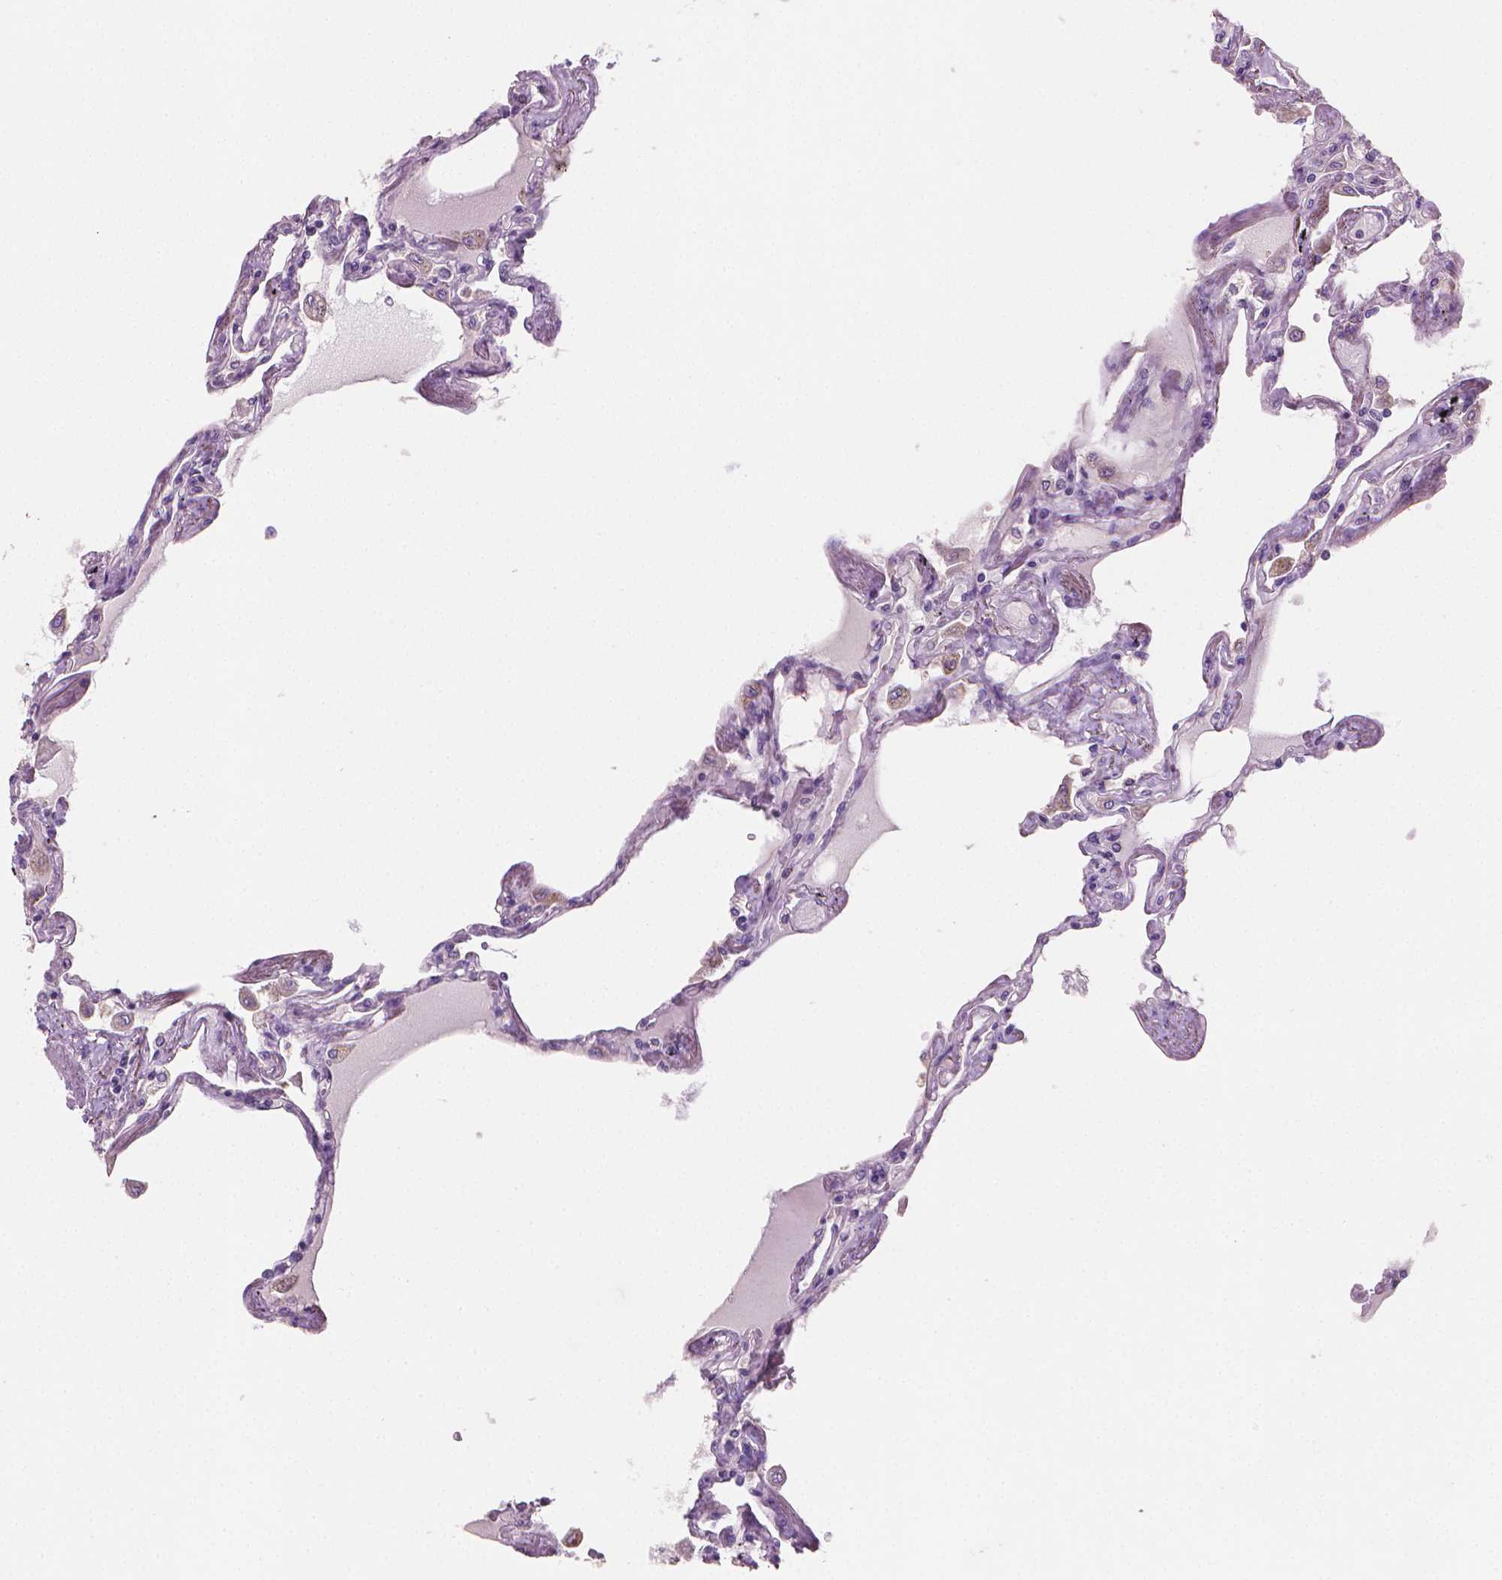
{"staining": {"intensity": "negative", "quantity": "none", "location": "none"}, "tissue": "lung", "cell_type": "Alveolar cells", "image_type": "normal", "snomed": [{"axis": "morphology", "description": "Normal tissue, NOS"}, {"axis": "morphology", "description": "Adenocarcinoma, NOS"}, {"axis": "topography", "description": "Cartilage tissue"}, {"axis": "topography", "description": "Lung"}], "caption": "DAB (3,3'-diaminobenzidine) immunohistochemical staining of unremarkable human lung shows no significant staining in alveolar cells.", "gene": "CLXN", "patient": {"sex": "female", "age": 67}}